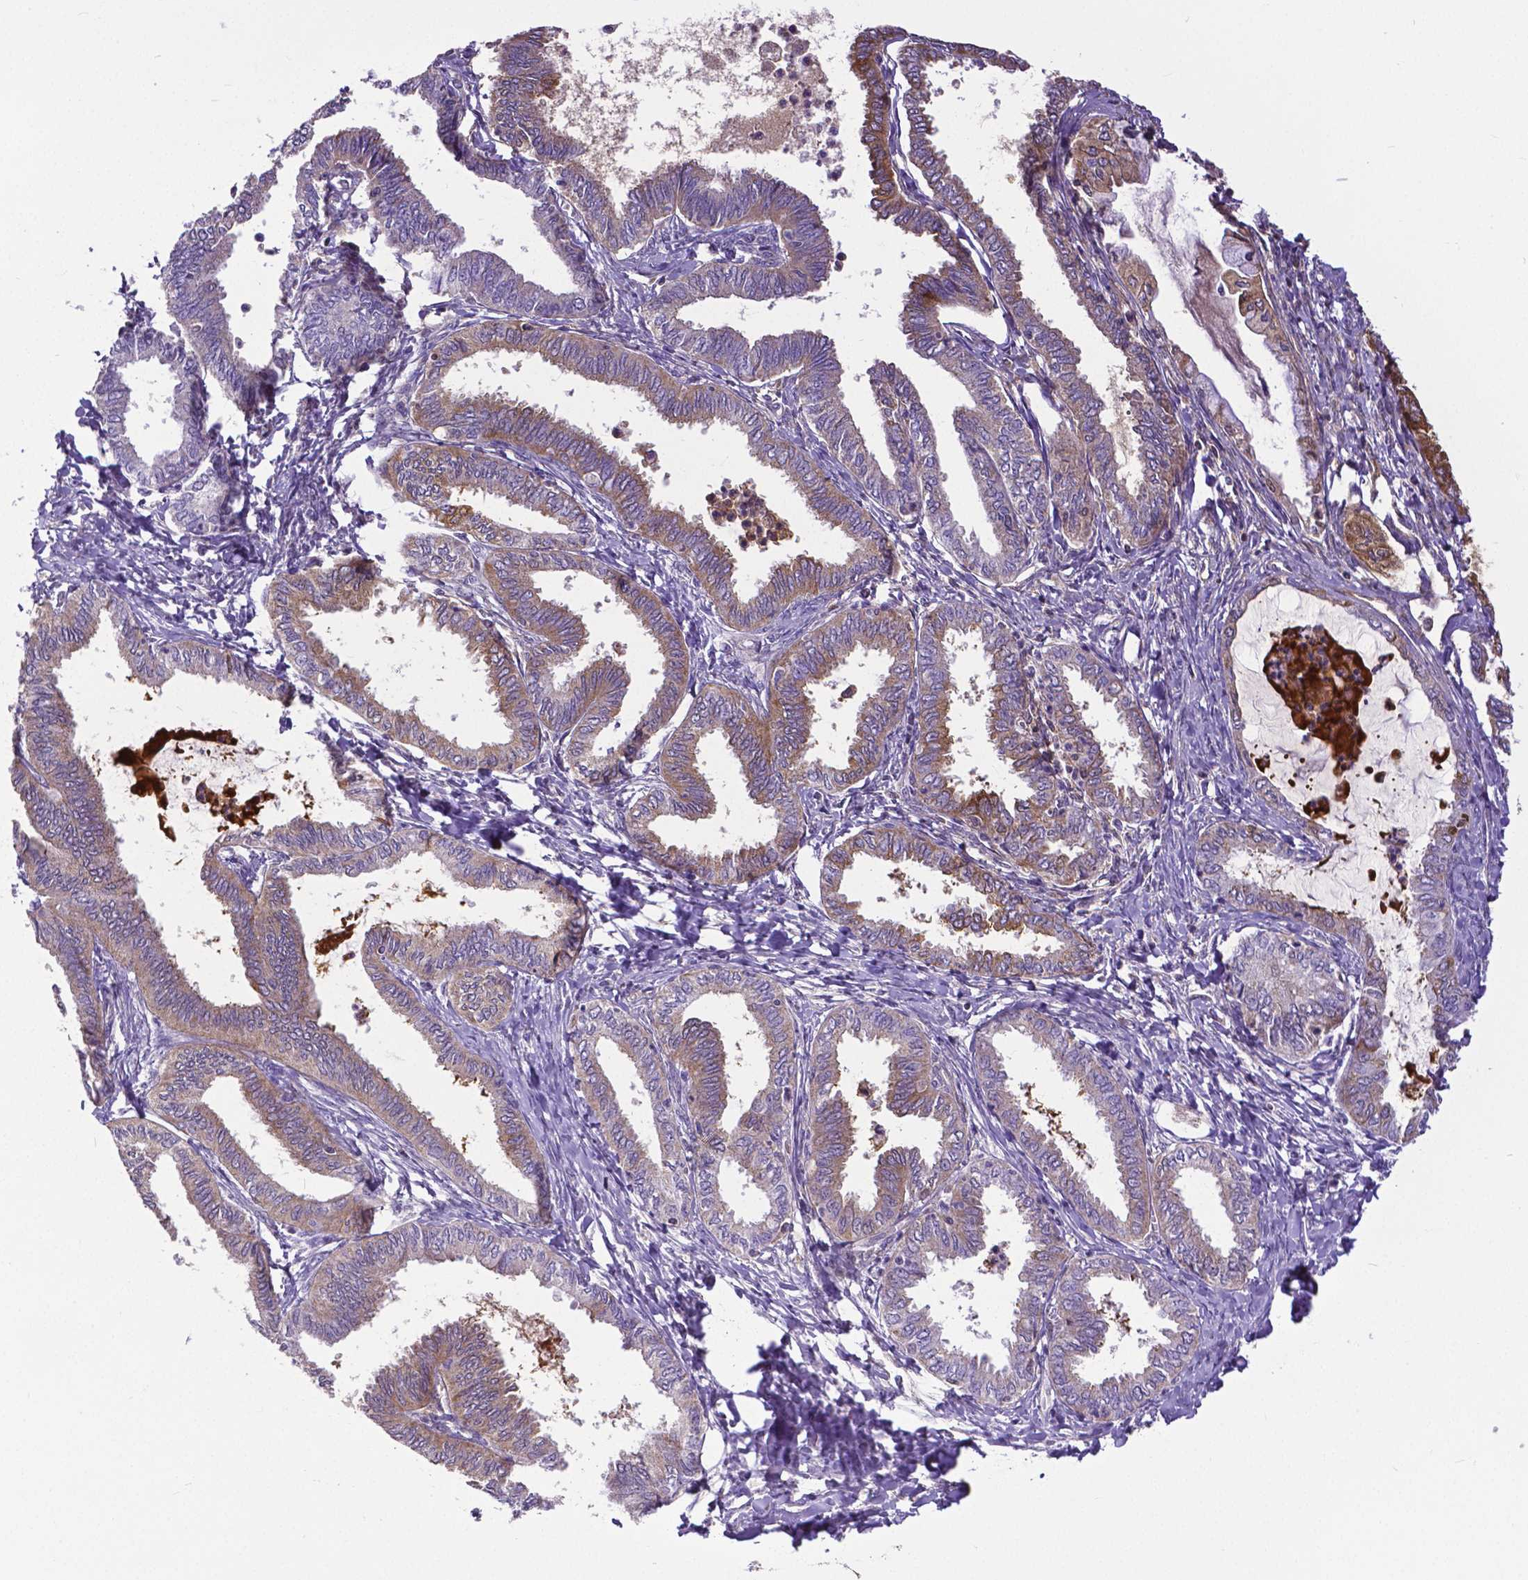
{"staining": {"intensity": "moderate", "quantity": ">75%", "location": "cytoplasmic/membranous"}, "tissue": "ovarian cancer", "cell_type": "Tumor cells", "image_type": "cancer", "snomed": [{"axis": "morphology", "description": "Carcinoma, endometroid"}, {"axis": "topography", "description": "Ovary"}], "caption": "Protein analysis of ovarian cancer tissue shows moderate cytoplasmic/membranous expression in approximately >75% of tumor cells.", "gene": "MCL1", "patient": {"sex": "female", "age": 70}}